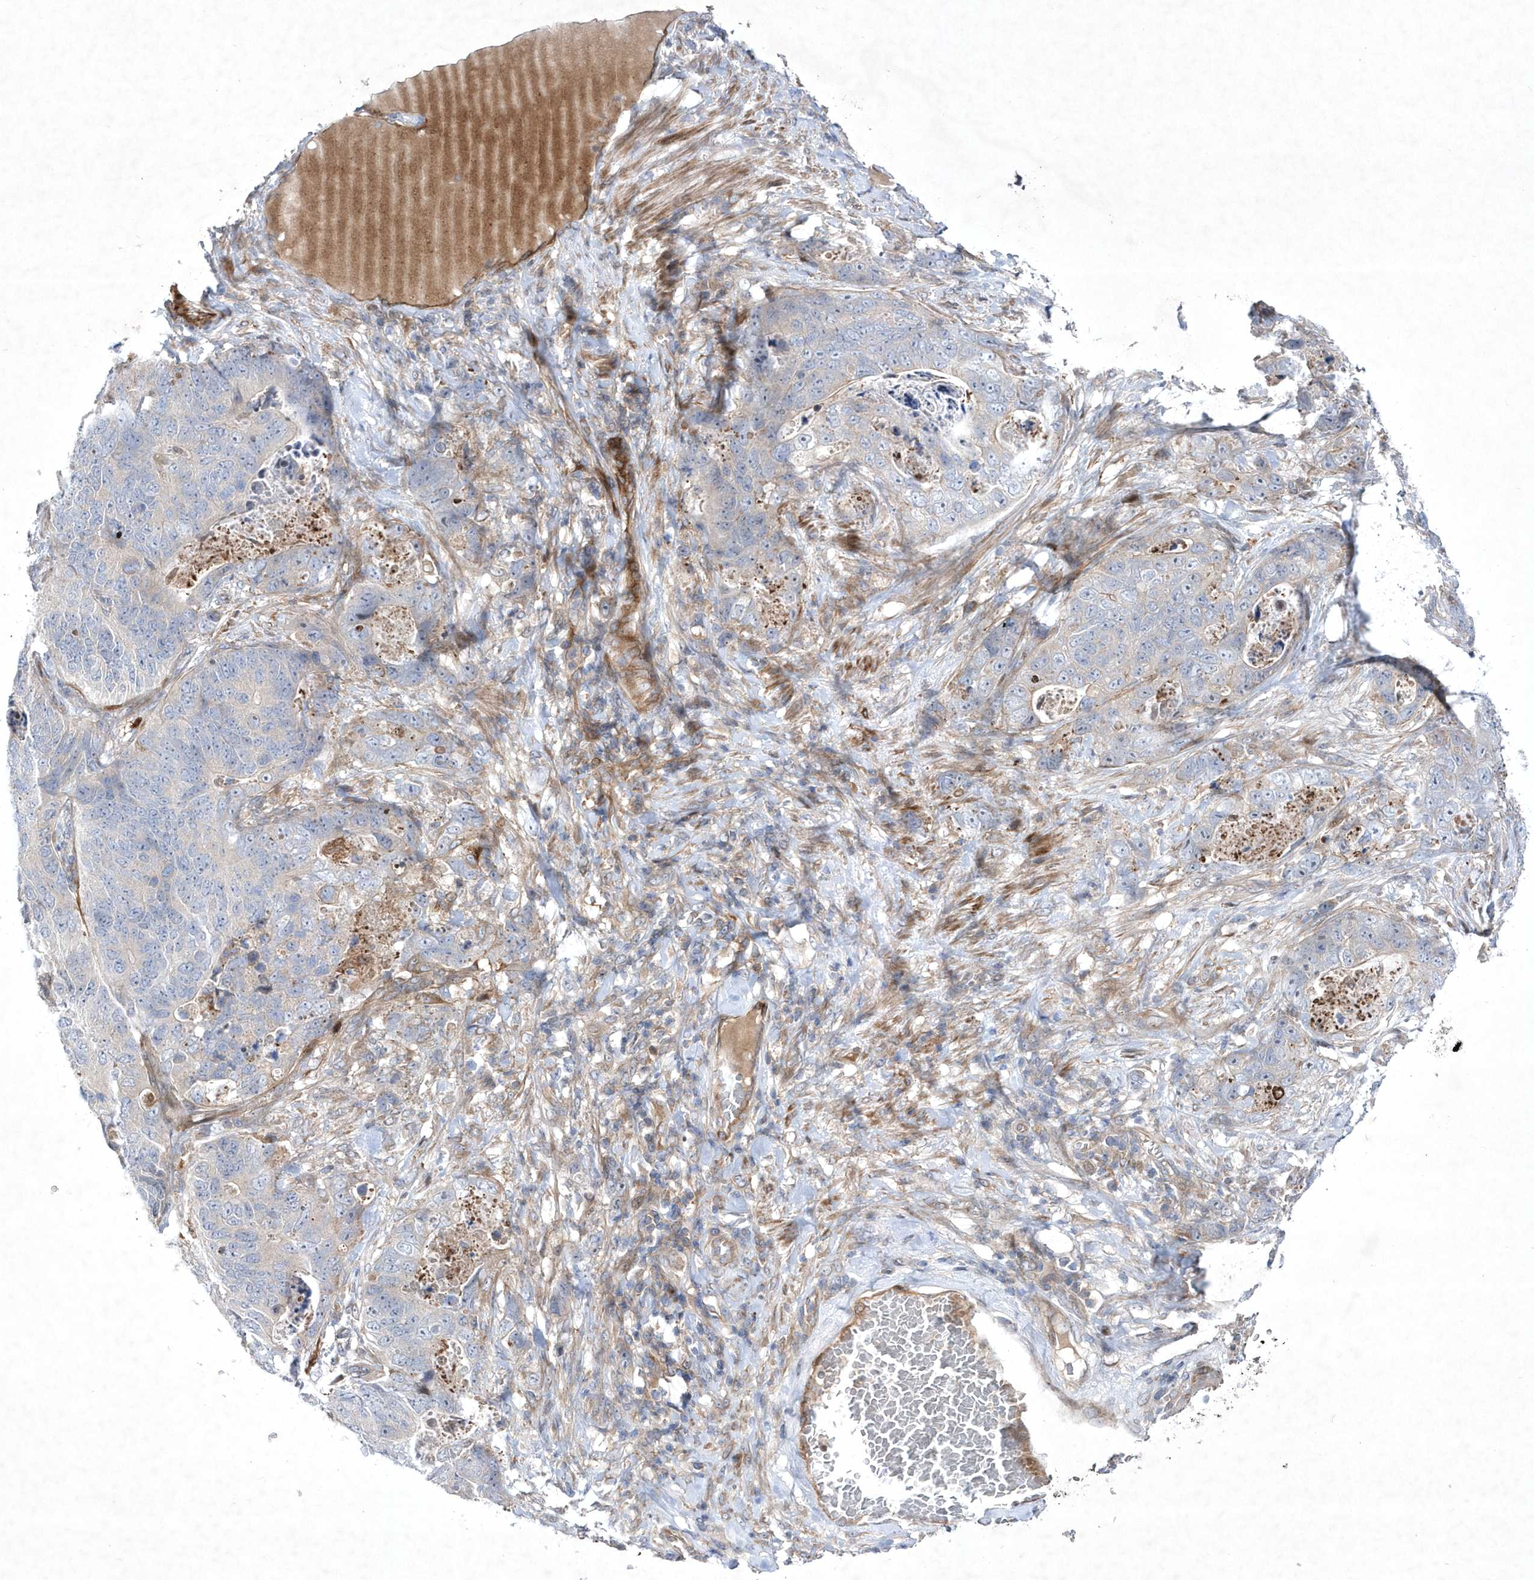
{"staining": {"intensity": "negative", "quantity": "none", "location": "none"}, "tissue": "stomach cancer", "cell_type": "Tumor cells", "image_type": "cancer", "snomed": [{"axis": "morphology", "description": "Normal tissue, NOS"}, {"axis": "morphology", "description": "Adenocarcinoma, NOS"}, {"axis": "topography", "description": "Stomach"}], "caption": "Tumor cells are negative for protein expression in human stomach adenocarcinoma.", "gene": "DSPP", "patient": {"sex": "female", "age": 89}}